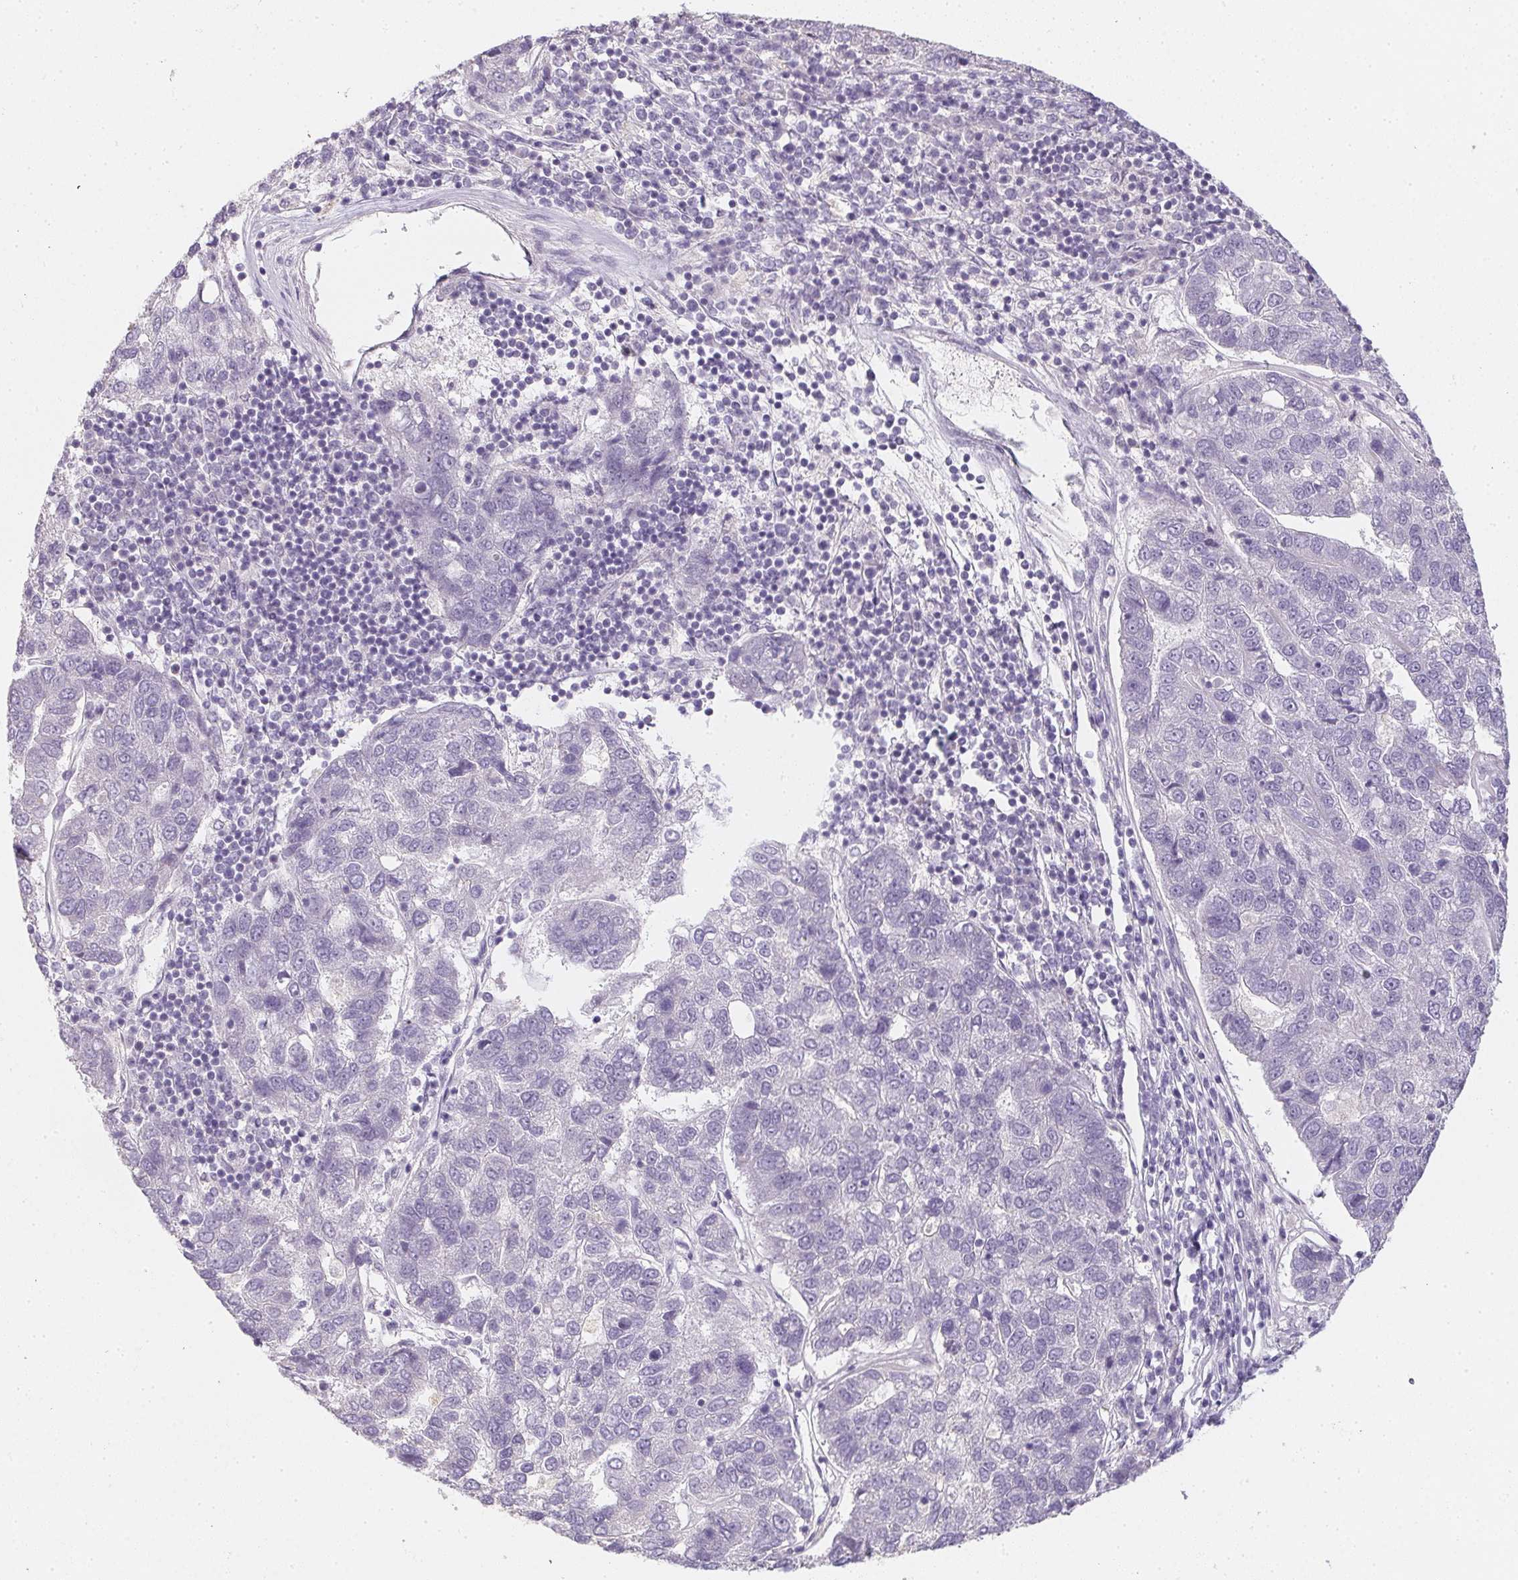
{"staining": {"intensity": "negative", "quantity": "none", "location": "none"}, "tissue": "pancreatic cancer", "cell_type": "Tumor cells", "image_type": "cancer", "snomed": [{"axis": "morphology", "description": "Adenocarcinoma, NOS"}, {"axis": "topography", "description": "Pancreas"}], "caption": "Human pancreatic adenocarcinoma stained for a protein using immunohistochemistry shows no positivity in tumor cells.", "gene": "ZBBX", "patient": {"sex": "female", "age": 61}}